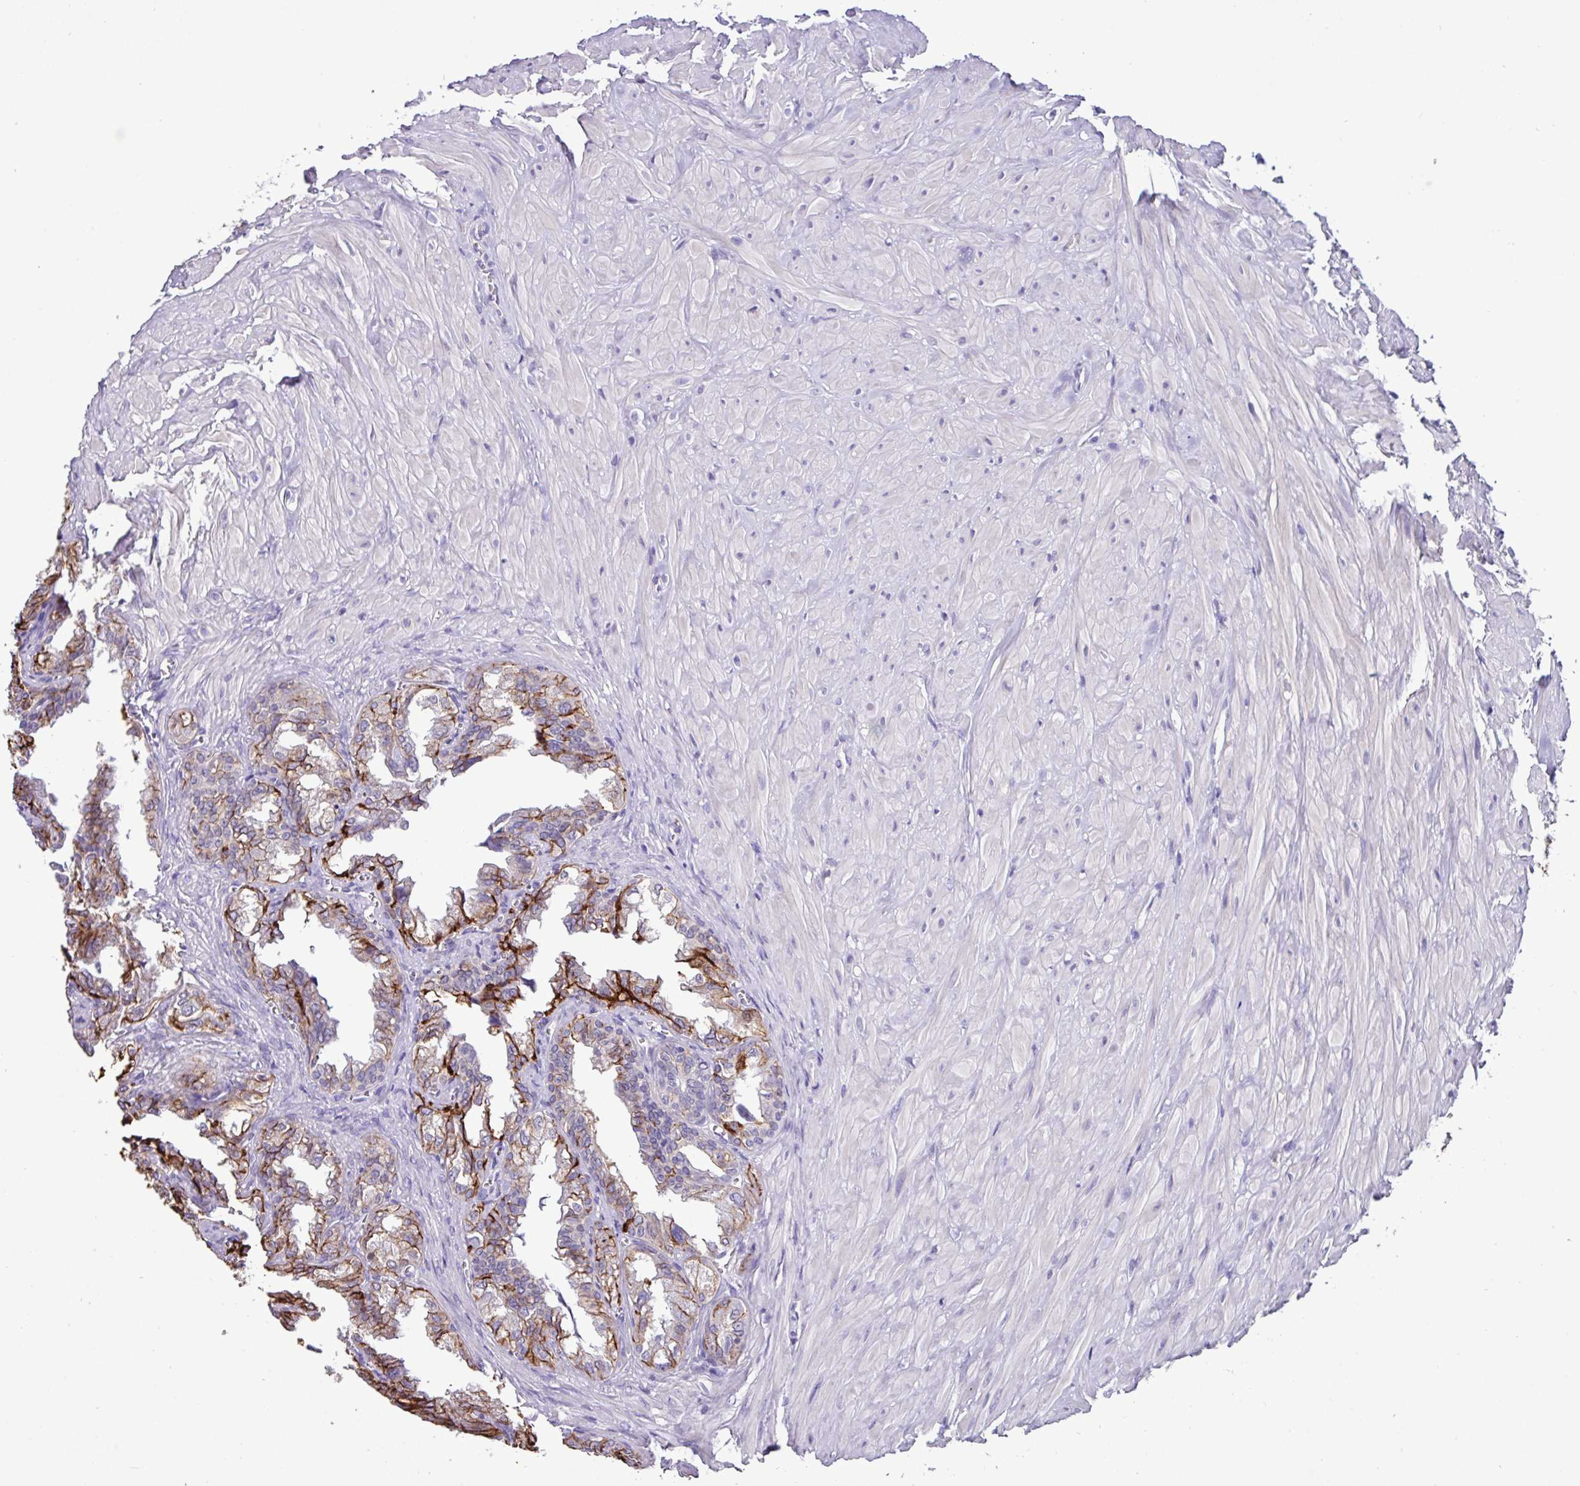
{"staining": {"intensity": "strong", "quantity": "25%-75%", "location": "cytoplasmic/membranous"}, "tissue": "seminal vesicle", "cell_type": "Glandular cells", "image_type": "normal", "snomed": [{"axis": "morphology", "description": "Normal tissue, NOS"}, {"axis": "topography", "description": "Seminal veicle"}], "caption": "Immunohistochemical staining of unremarkable human seminal vesicle displays 25%-75% levels of strong cytoplasmic/membranous protein positivity in approximately 25%-75% of glandular cells. The staining was performed using DAB to visualize the protein expression in brown, while the nuclei were stained in blue with hematoxylin (Magnification: 20x).", "gene": "EPCAM", "patient": {"sex": "male", "age": 67}}